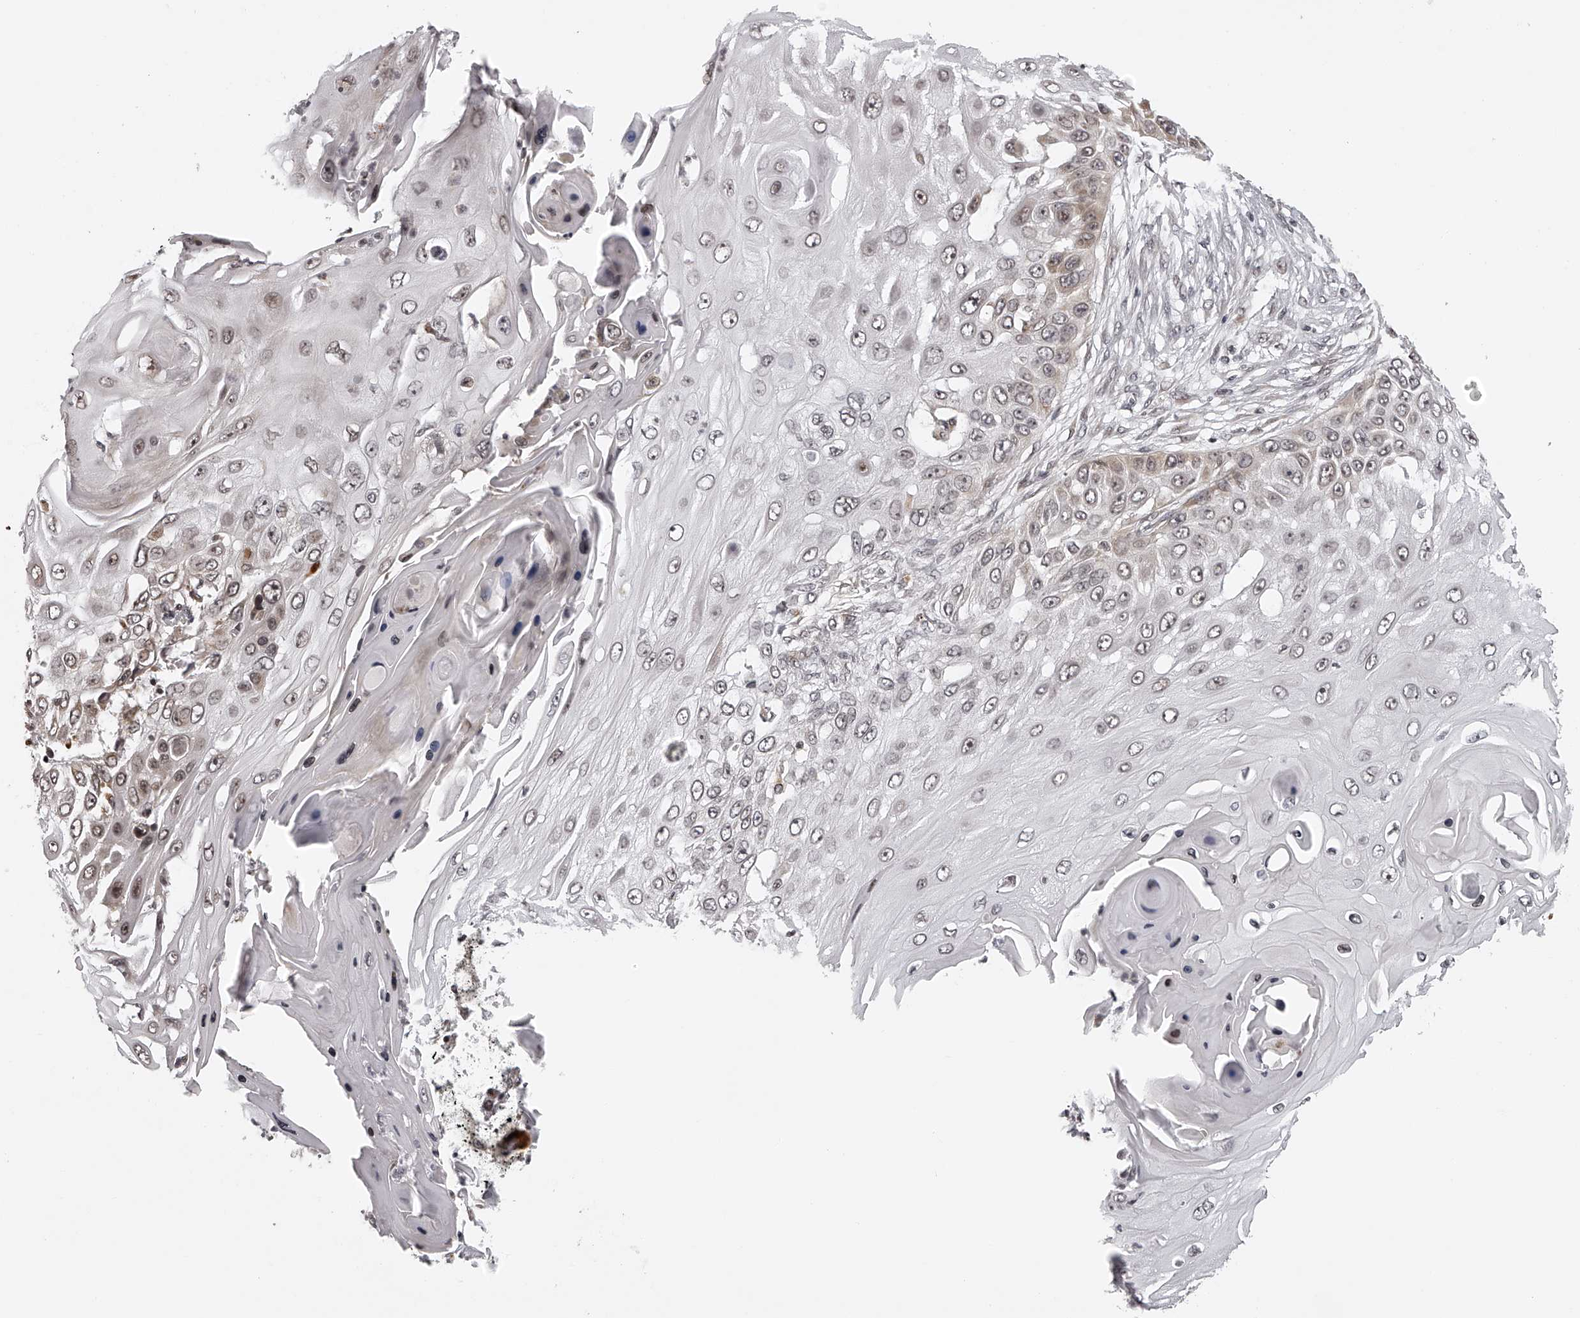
{"staining": {"intensity": "weak", "quantity": "<25%", "location": "cytoplasmic/membranous,nuclear"}, "tissue": "skin cancer", "cell_type": "Tumor cells", "image_type": "cancer", "snomed": [{"axis": "morphology", "description": "Squamous cell carcinoma, NOS"}, {"axis": "topography", "description": "Skin"}], "caption": "An IHC micrograph of squamous cell carcinoma (skin) is shown. There is no staining in tumor cells of squamous cell carcinoma (skin).", "gene": "ODF2L", "patient": {"sex": "female", "age": 44}}